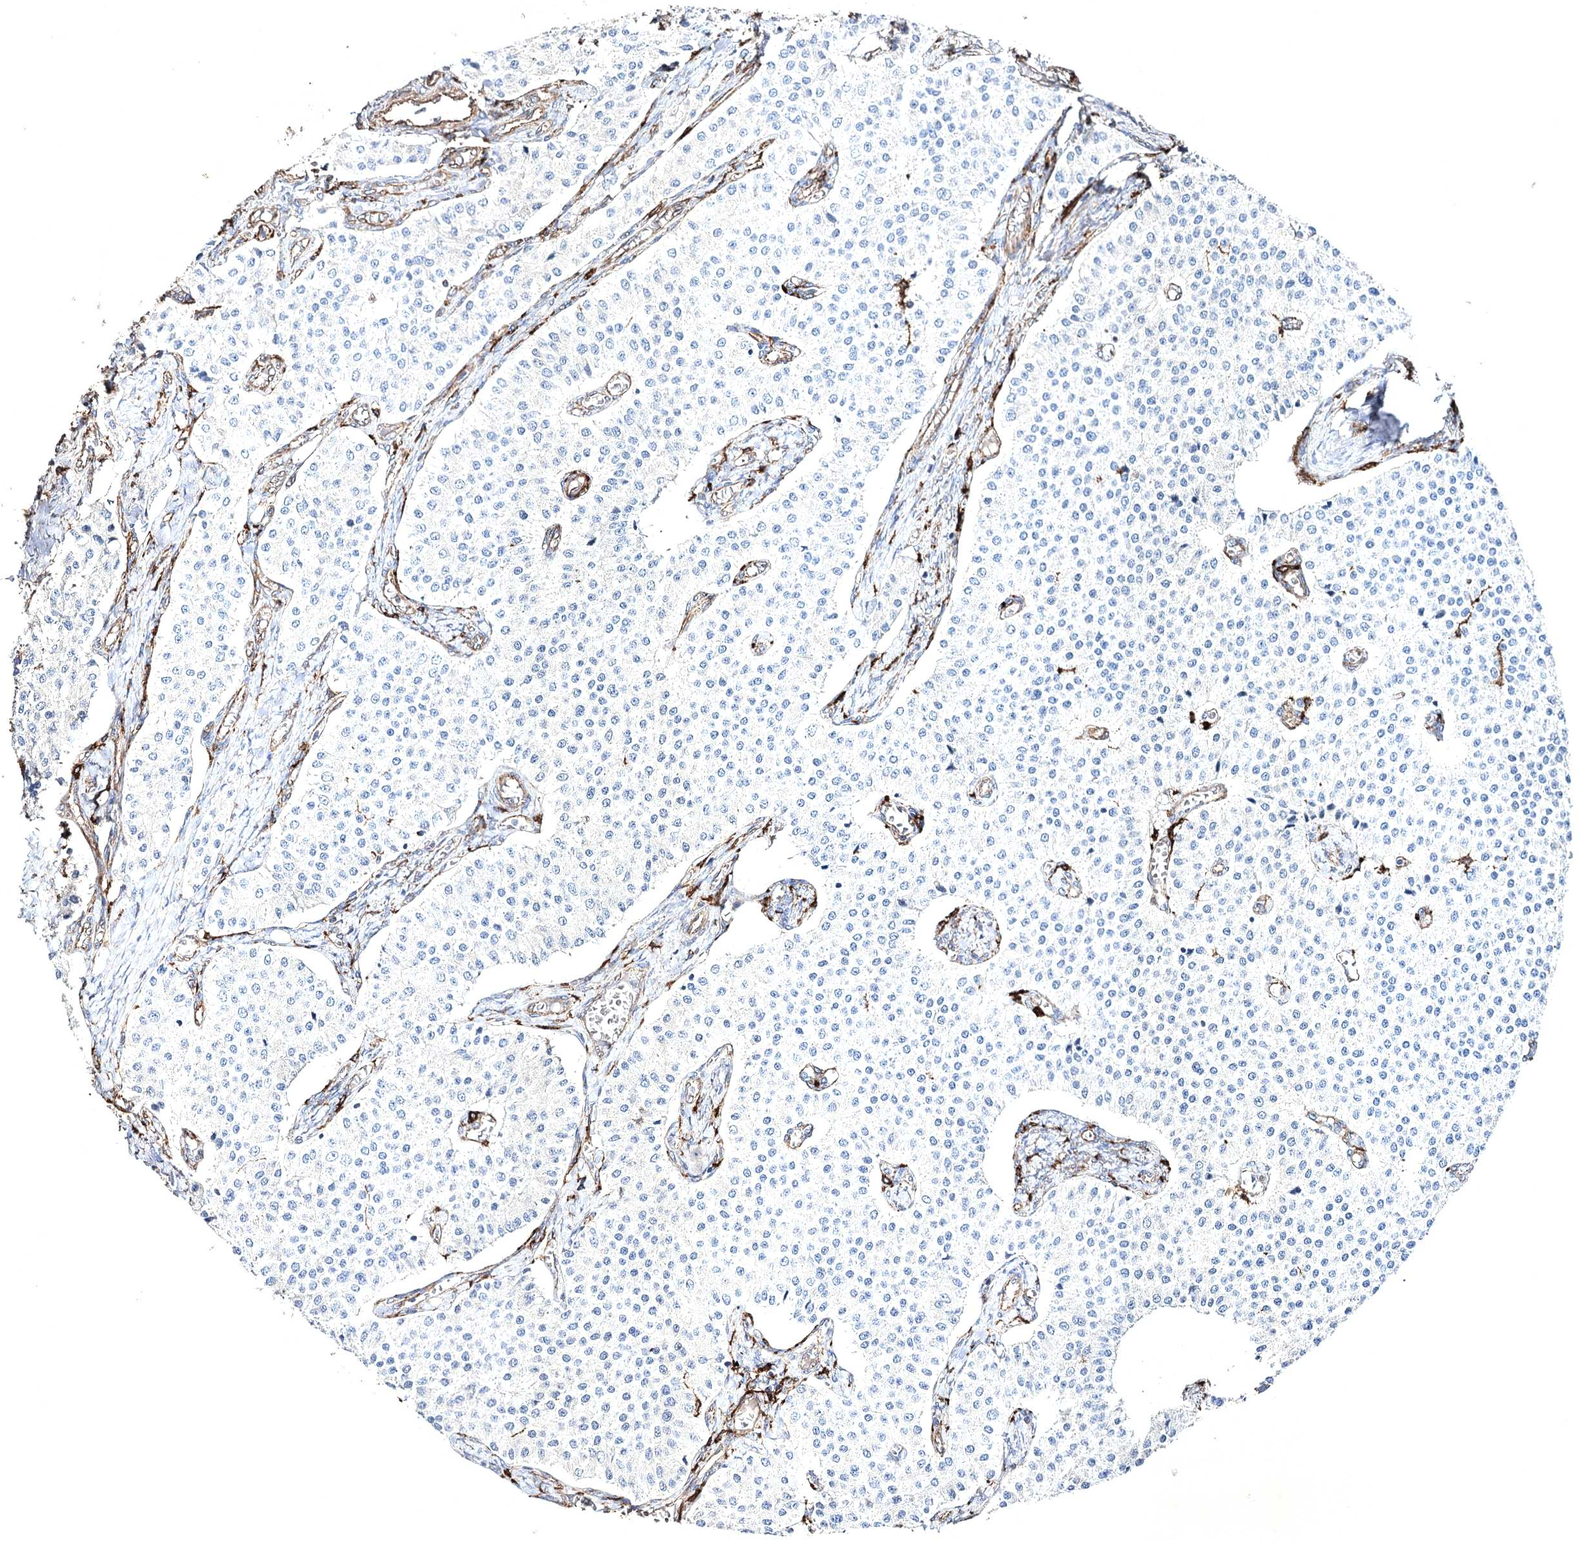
{"staining": {"intensity": "negative", "quantity": "none", "location": "none"}, "tissue": "carcinoid", "cell_type": "Tumor cells", "image_type": "cancer", "snomed": [{"axis": "morphology", "description": "Carcinoid, malignant, NOS"}, {"axis": "topography", "description": "Colon"}], "caption": "IHC of human carcinoid reveals no positivity in tumor cells.", "gene": "CLEC4M", "patient": {"sex": "female", "age": 52}}